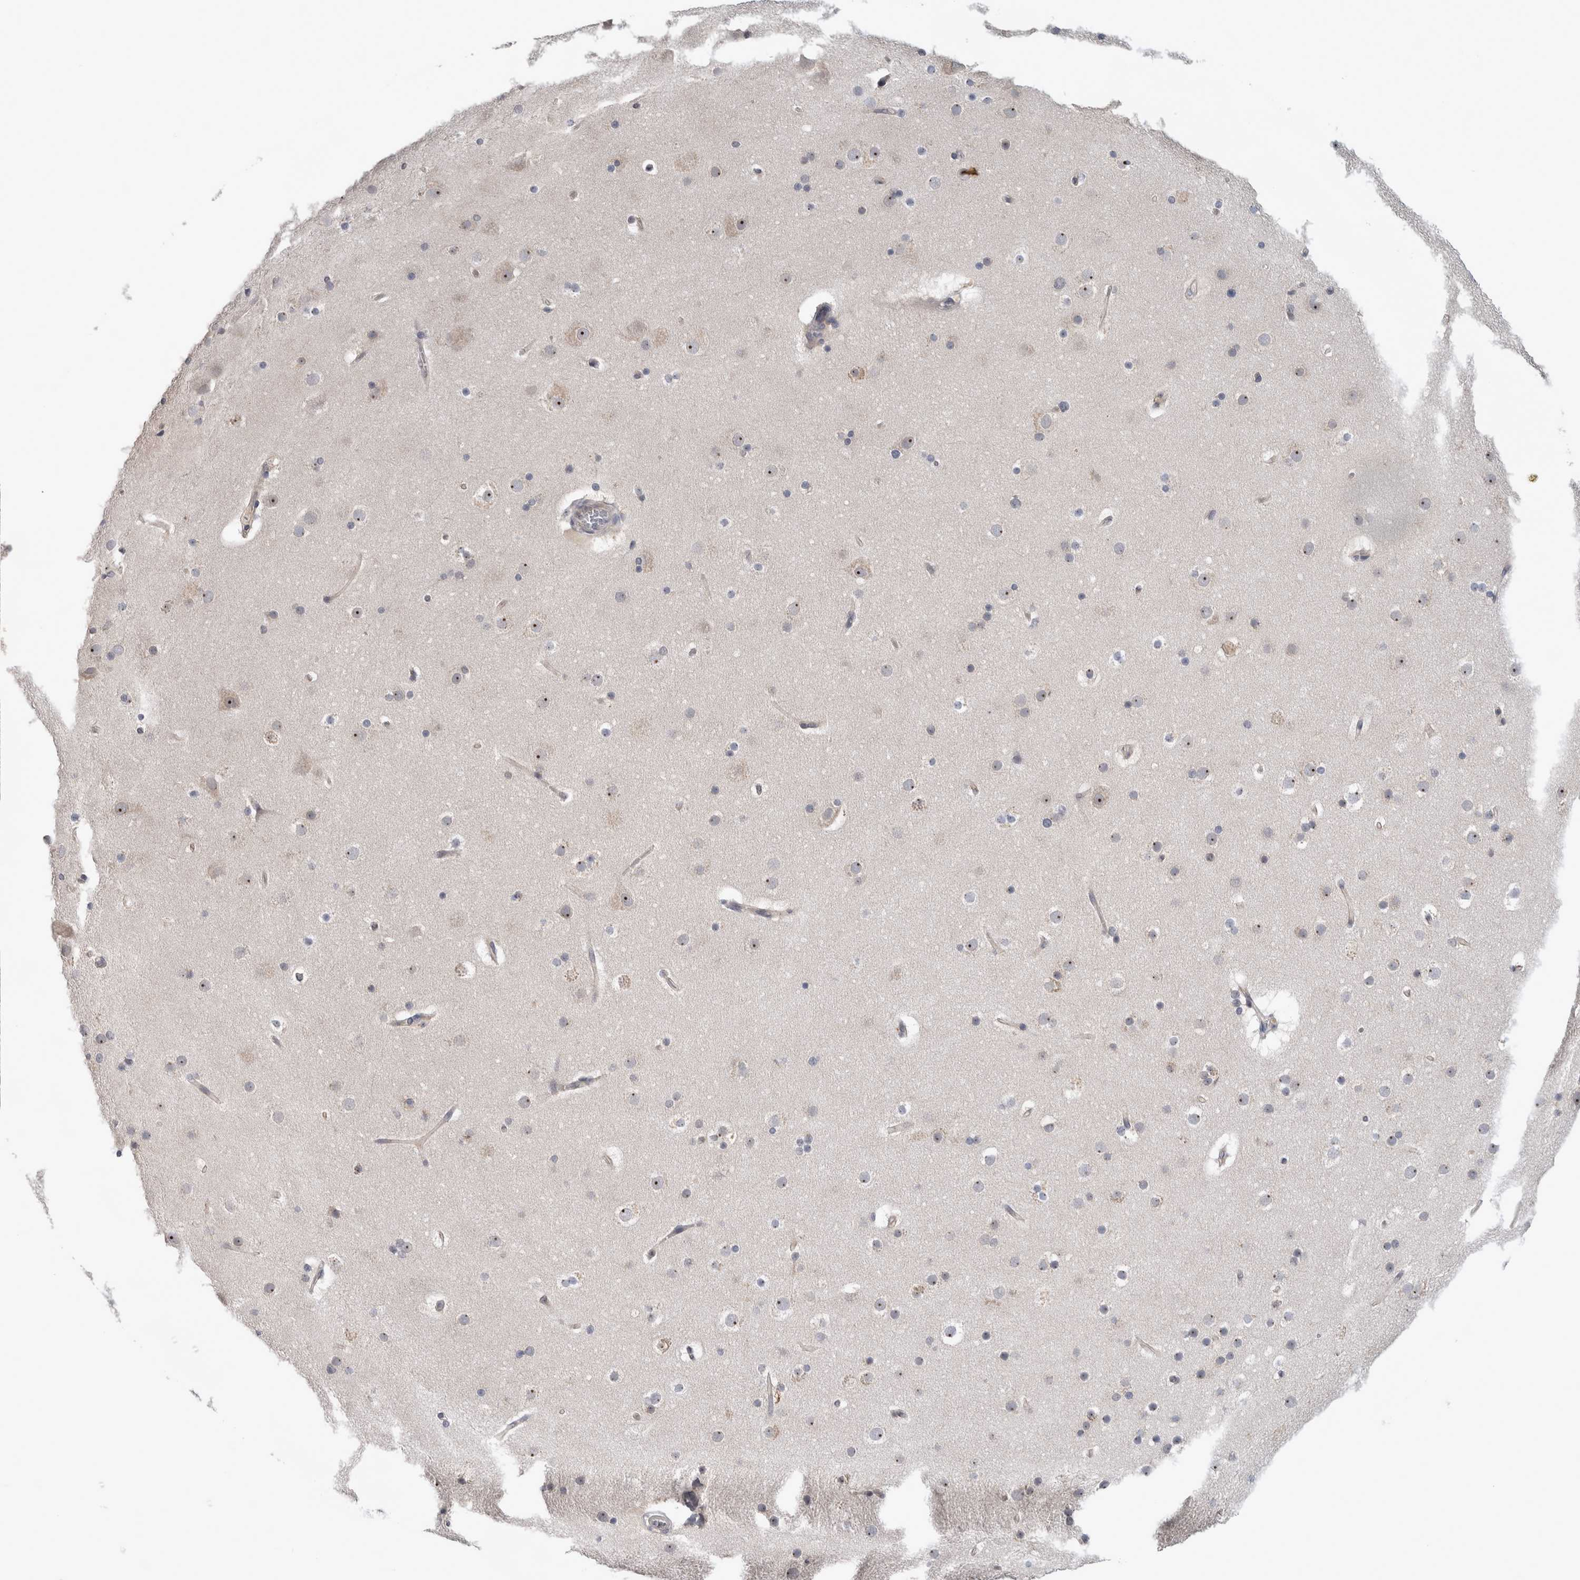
{"staining": {"intensity": "negative", "quantity": "none", "location": "none"}, "tissue": "cerebral cortex", "cell_type": "Endothelial cells", "image_type": "normal", "snomed": [{"axis": "morphology", "description": "Normal tissue, NOS"}, {"axis": "topography", "description": "Cerebral cortex"}], "caption": "Benign cerebral cortex was stained to show a protein in brown. There is no significant positivity in endothelial cells.", "gene": "RBM28", "patient": {"sex": "male", "age": 57}}